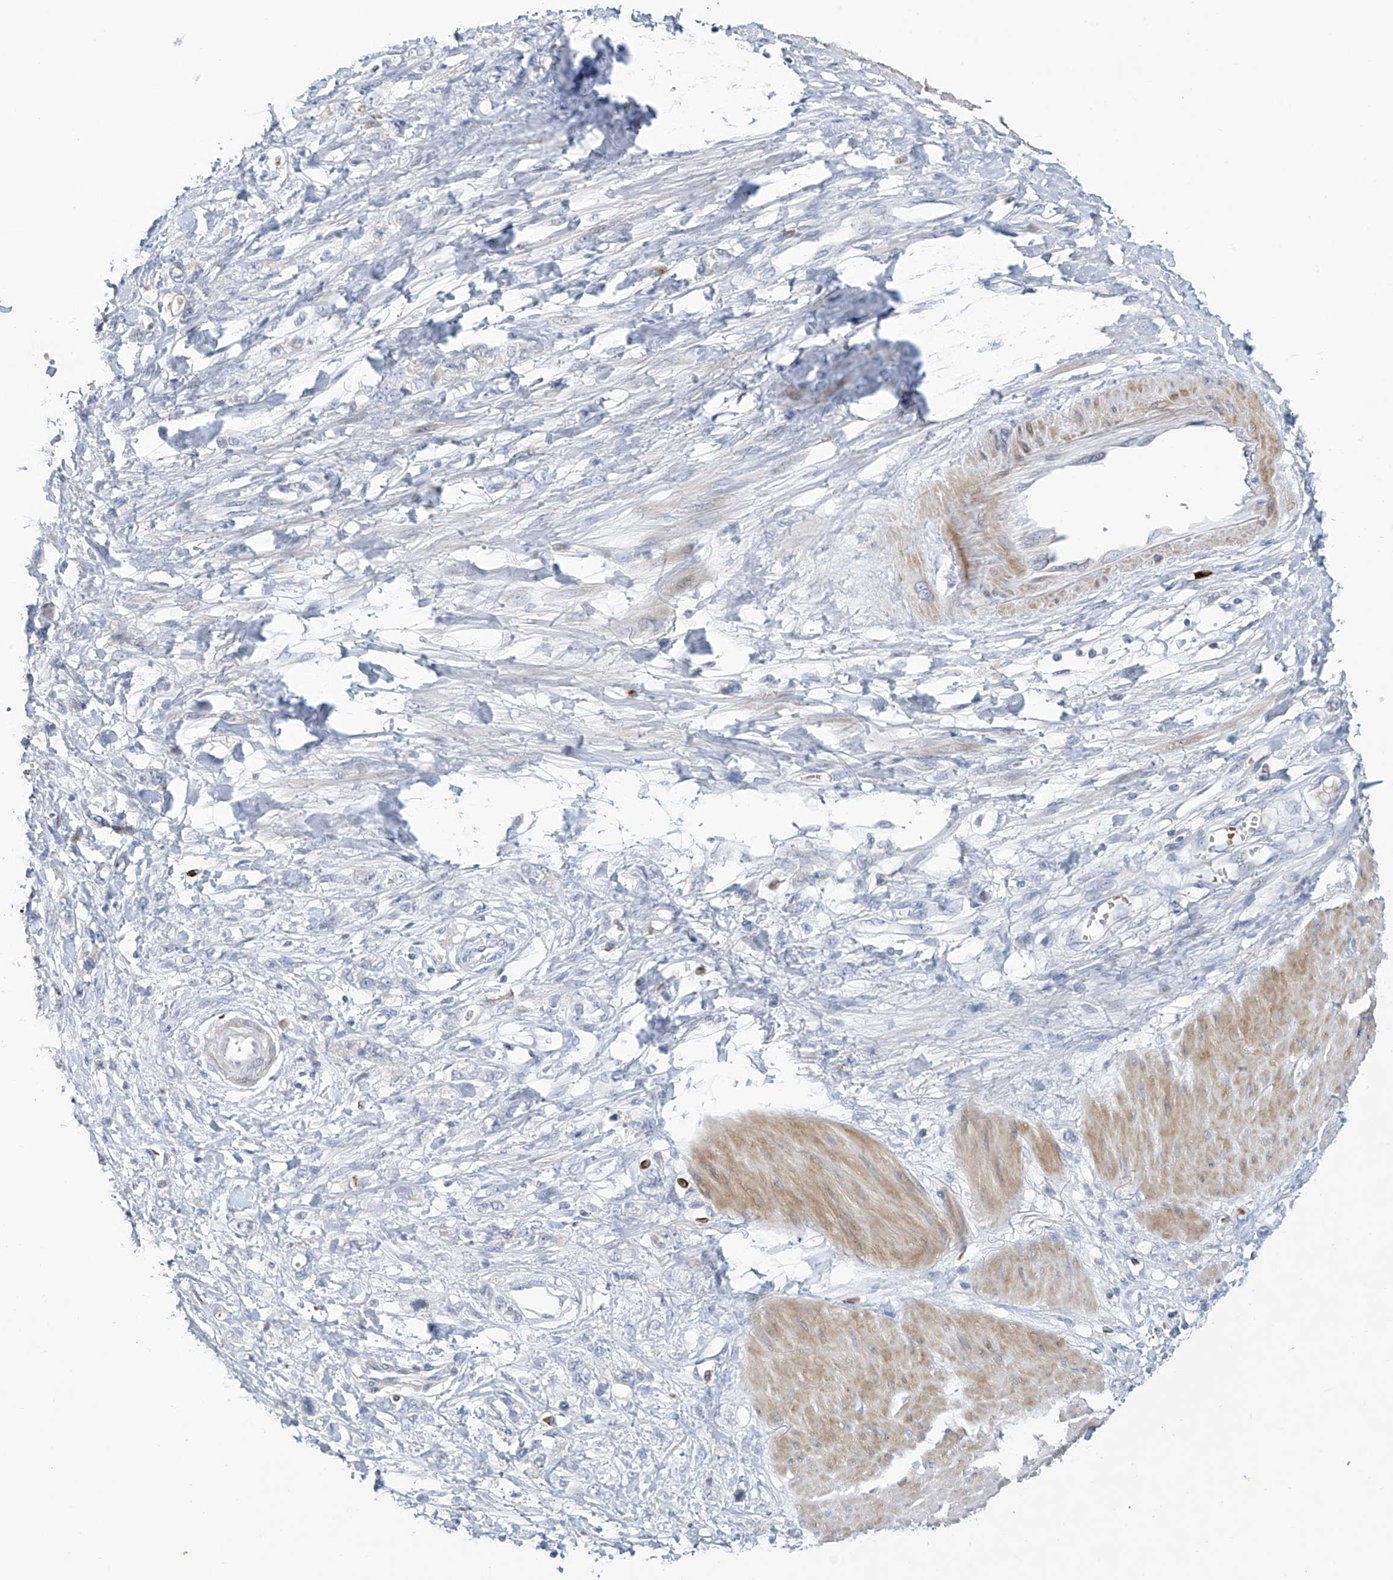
{"staining": {"intensity": "negative", "quantity": "none", "location": "none"}, "tissue": "stomach cancer", "cell_type": "Tumor cells", "image_type": "cancer", "snomed": [{"axis": "morphology", "description": "Adenocarcinoma, NOS"}, {"axis": "topography", "description": "Stomach"}], "caption": "Adenocarcinoma (stomach) was stained to show a protein in brown. There is no significant positivity in tumor cells. The staining was performed using DAB to visualize the protein expression in brown, while the nuclei were stained in blue with hematoxylin (Magnification: 20x).", "gene": "SLCO4A1", "patient": {"sex": "female", "age": 76}}